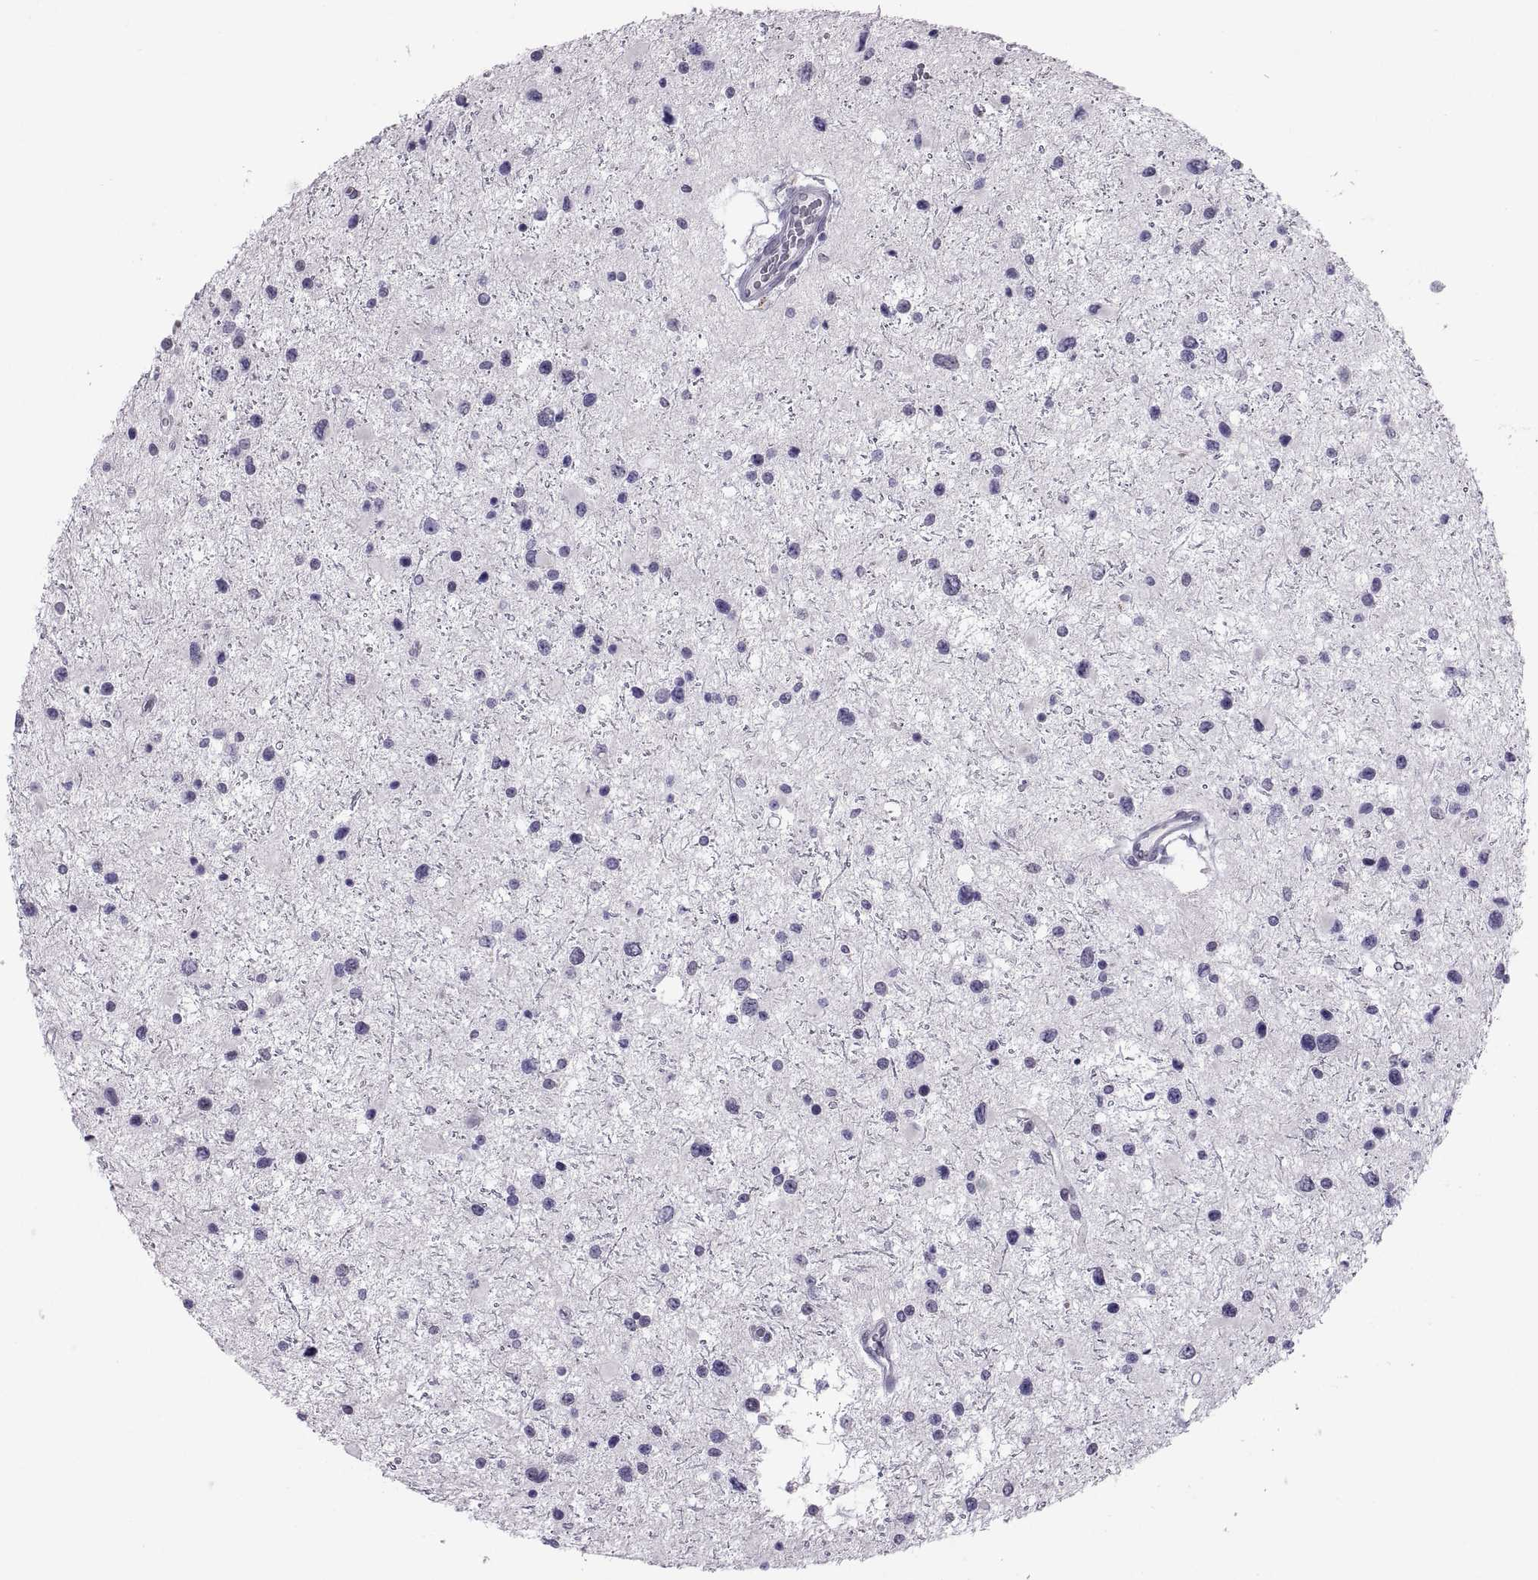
{"staining": {"intensity": "negative", "quantity": "none", "location": "none"}, "tissue": "glioma", "cell_type": "Tumor cells", "image_type": "cancer", "snomed": [{"axis": "morphology", "description": "Glioma, malignant, Low grade"}, {"axis": "topography", "description": "Brain"}], "caption": "Low-grade glioma (malignant) stained for a protein using IHC displays no positivity tumor cells.", "gene": "KRT77", "patient": {"sex": "female", "age": 32}}